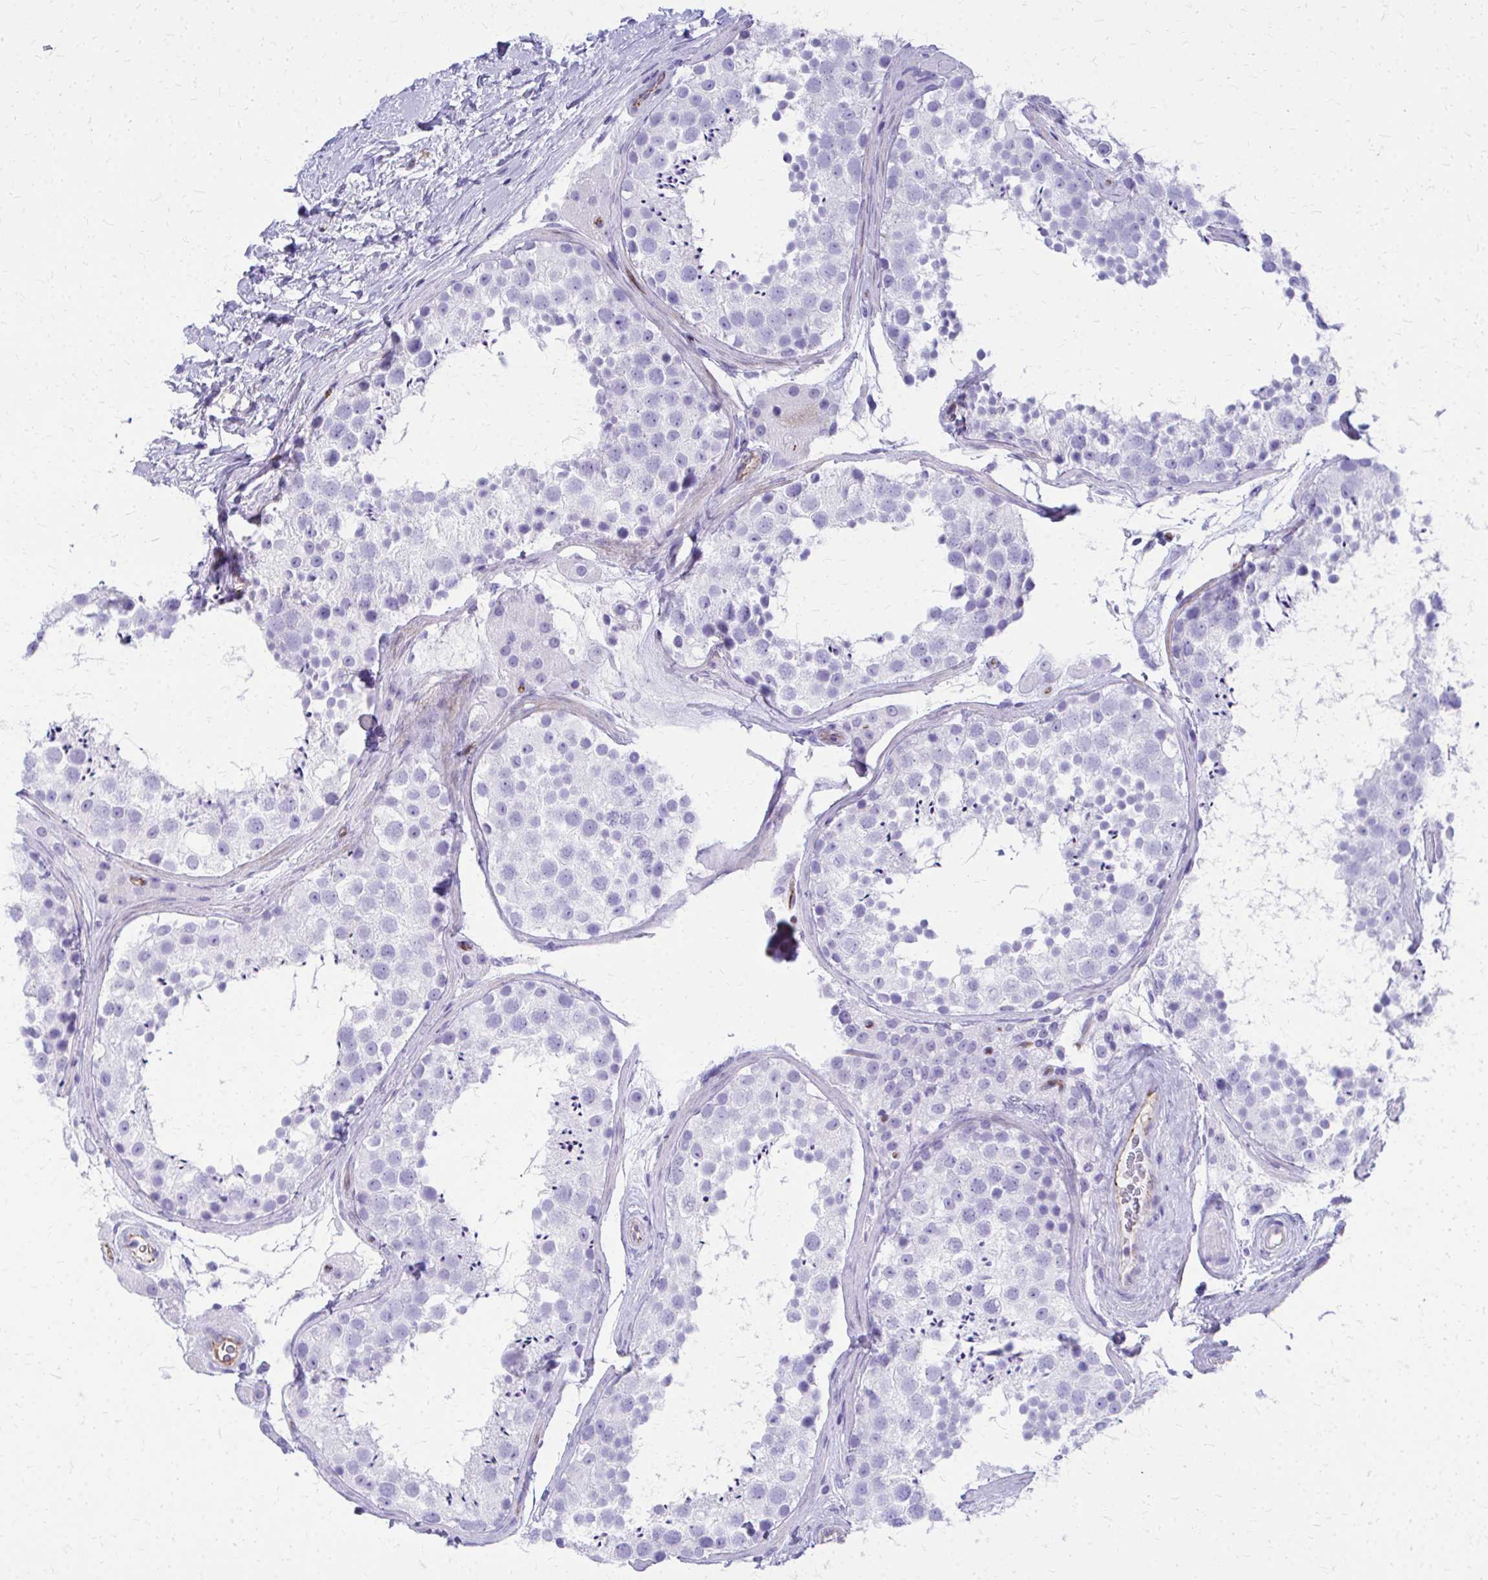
{"staining": {"intensity": "negative", "quantity": "none", "location": "none"}, "tissue": "testis", "cell_type": "Cells in seminiferous ducts", "image_type": "normal", "snomed": [{"axis": "morphology", "description": "Normal tissue, NOS"}, {"axis": "topography", "description": "Testis"}], "caption": "DAB (3,3'-diaminobenzidine) immunohistochemical staining of normal testis displays no significant staining in cells in seminiferous ducts. The staining was performed using DAB (3,3'-diaminobenzidine) to visualize the protein expression in brown, while the nuclei were stained in blue with hematoxylin (Magnification: 20x).", "gene": "TPSG1", "patient": {"sex": "male", "age": 41}}